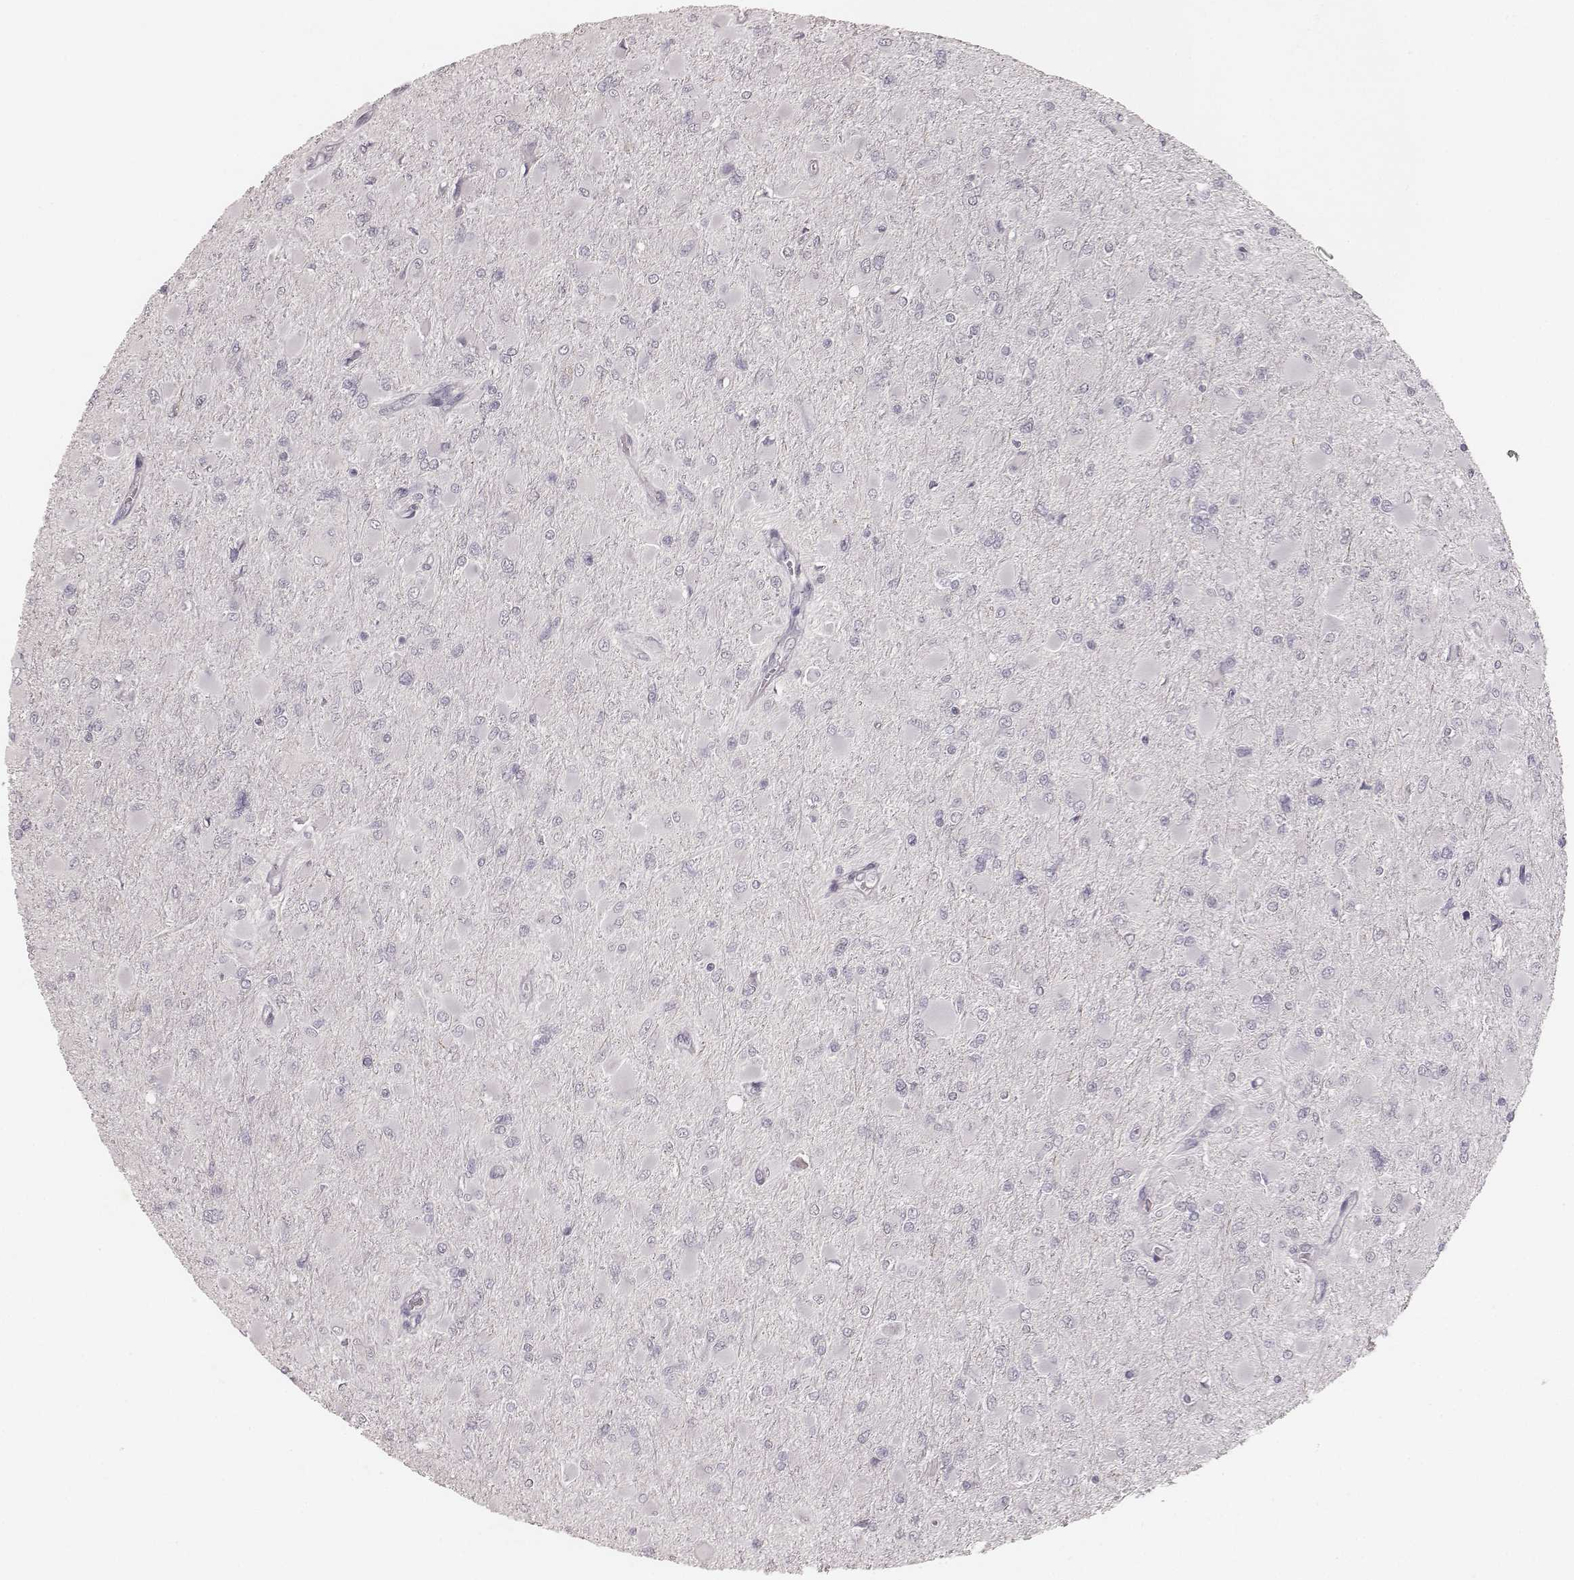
{"staining": {"intensity": "negative", "quantity": "none", "location": "none"}, "tissue": "glioma", "cell_type": "Tumor cells", "image_type": "cancer", "snomed": [{"axis": "morphology", "description": "Glioma, malignant, High grade"}, {"axis": "topography", "description": "Cerebral cortex"}], "caption": "Tumor cells show no significant expression in malignant glioma (high-grade). Nuclei are stained in blue.", "gene": "MADCAM1", "patient": {"sex": "female", "age": 36}}